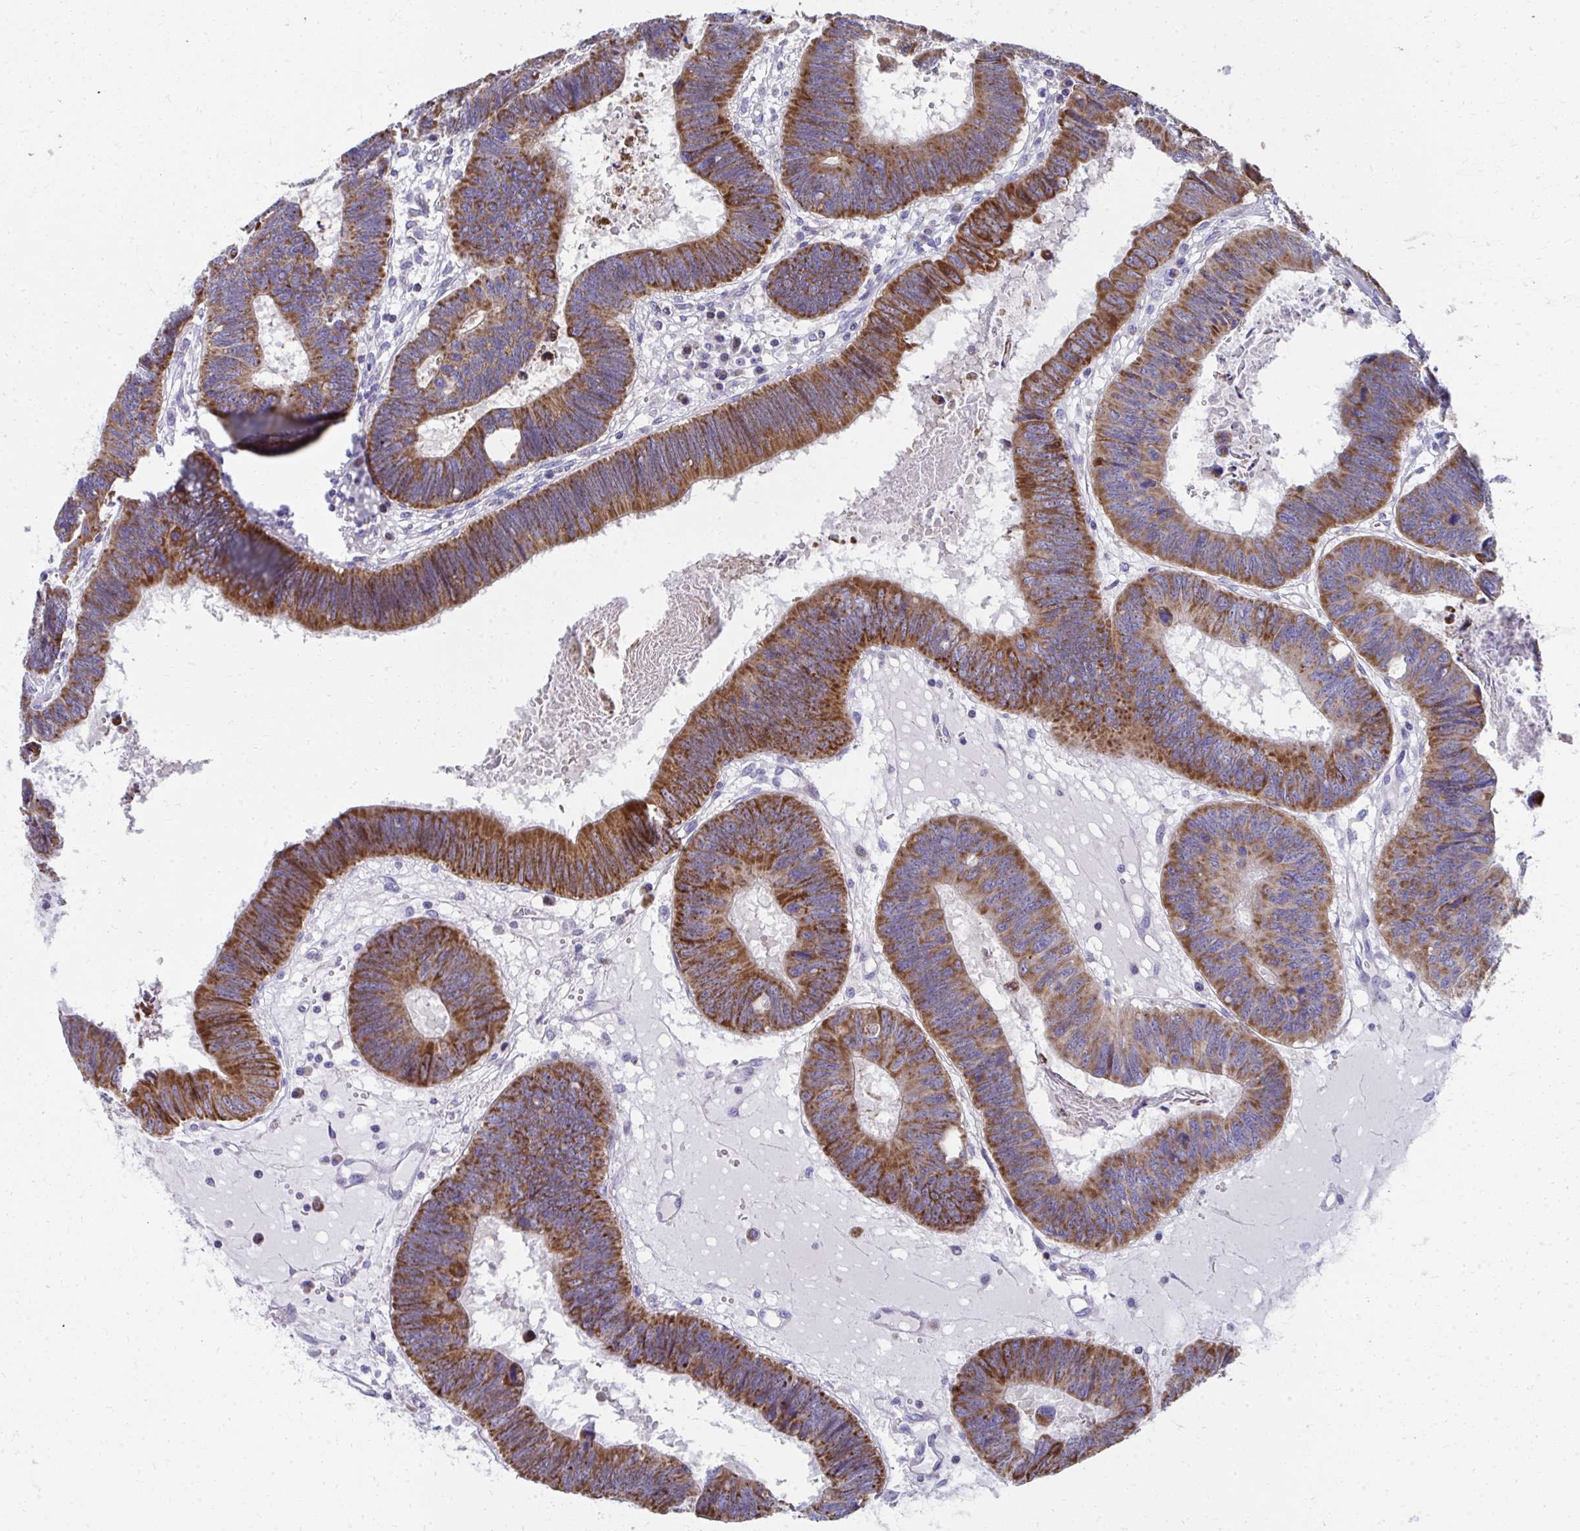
{"staining": {"intensity": "strong", "quantity": ">75%", "location": "cytoplasmic/membranous"}, "tissue": "colorectal cancer", "cell_type": "Tumor cells", "image_type": "cancer", "snomed": [{"axis": "morphology", "description": "Adenocarcinoma, NOS"}, {"axis": "topography", "description": "Colon"}], "caption": "About >75% of tumor cells in human adenocarcinoma (colorectal) demonstrate strong cytoplasmic/membranous protein staining as visualized by brown immunohistochemical staining.", "gene": "IL37", "patient": {"sex": "male", "age": 62}}